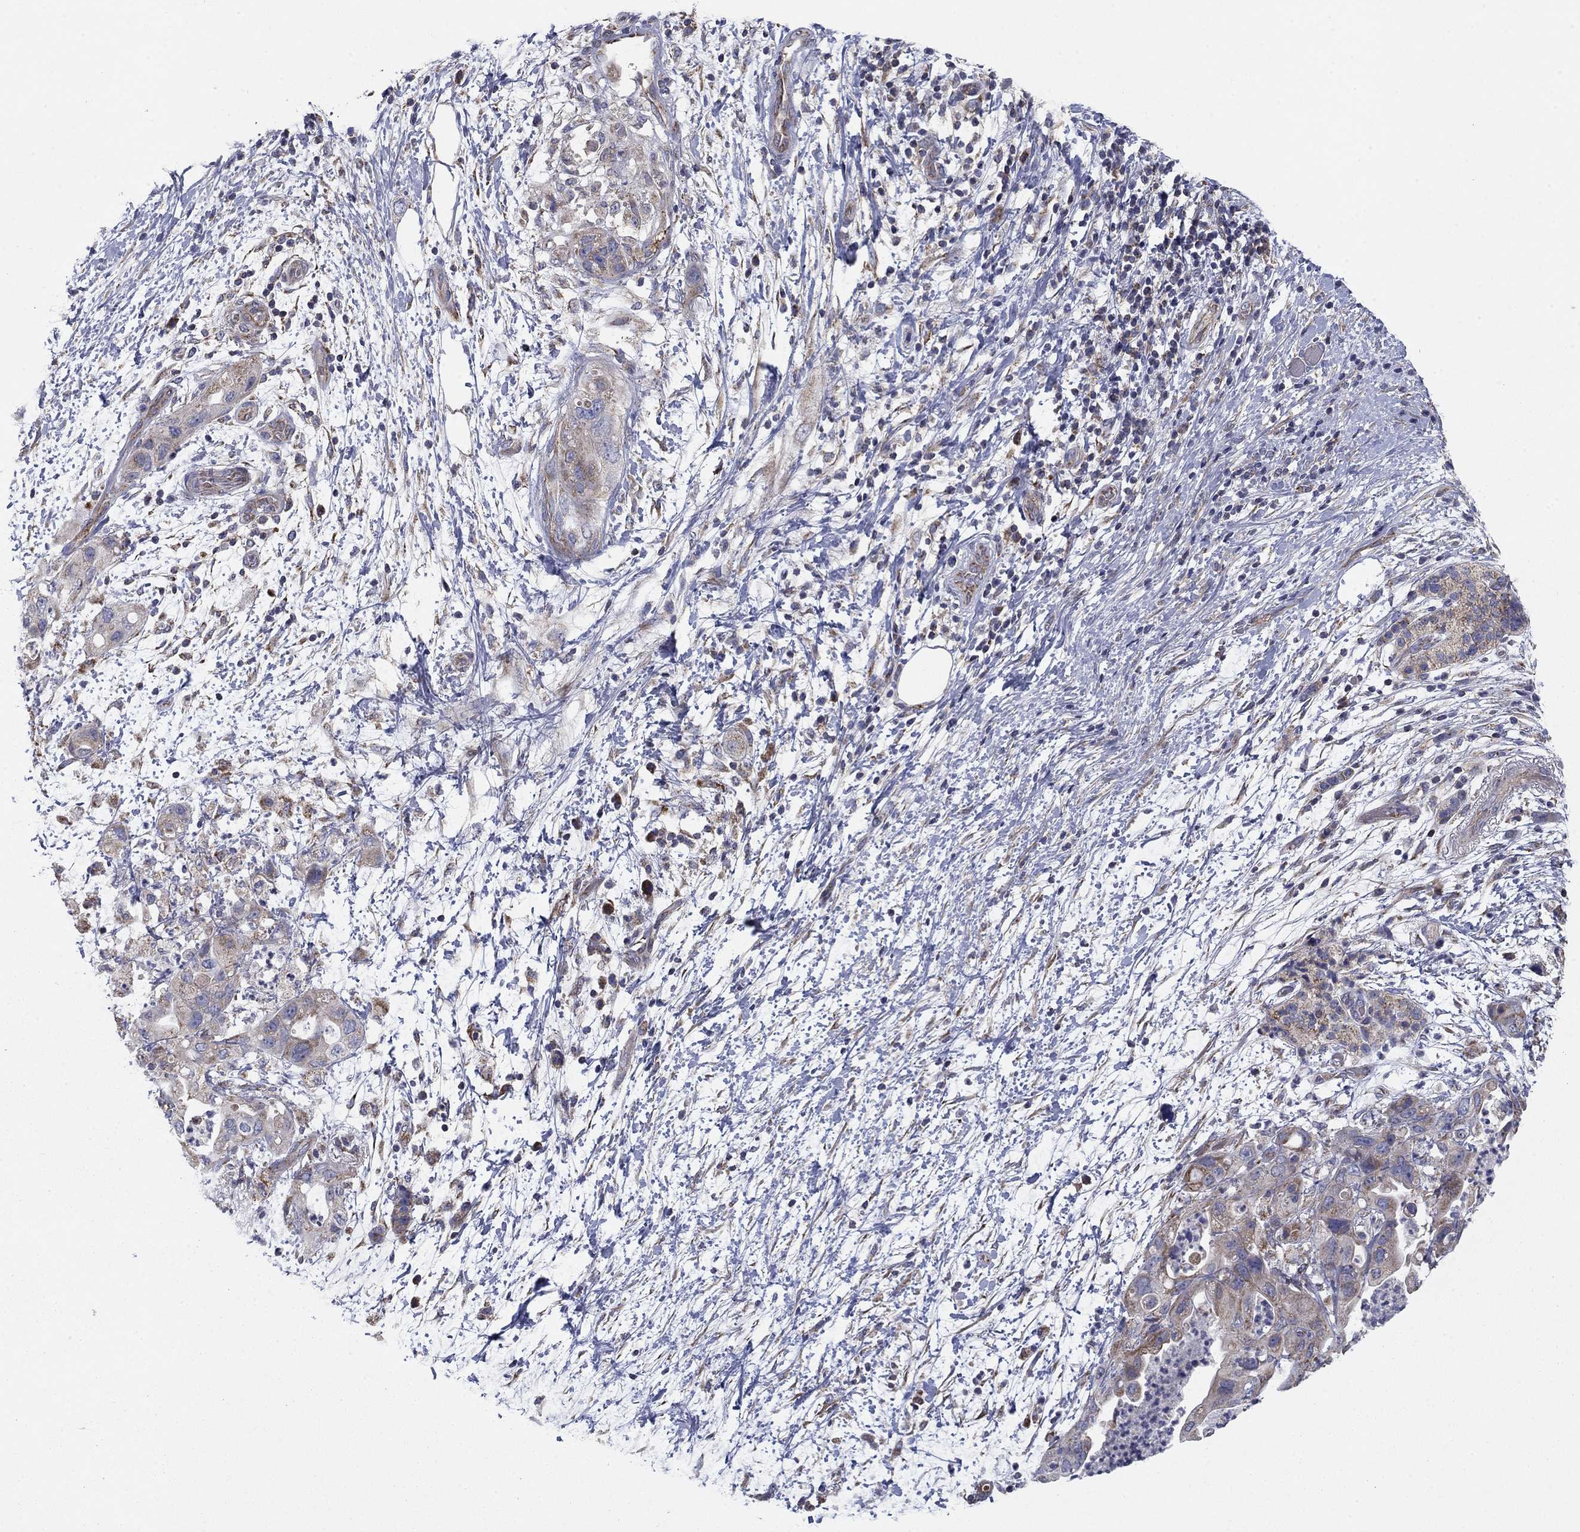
{"staining": {"intensity": "weak", "quantity": "25%-75%", "location": "cytoplasmic/membranous"}, "tissue": "pancreatic cancer", "cell_type": "Tumor cells", "image_type": "cancer", "snomed": [{"axis": "morphology", "description": "Adenocarcinoma, NOS"}, {"axis": "topography", "description": "Pancreas"}], "caption": "A brown stain labels weak cytoplasmic/membranous staining of a protein in pancreatic cancer (adenocarcinoma) tumor cells. (brown staining indicates protein expression, while blue staining denotes nuclei).", "gene": "MMAA", "patient": {"sex": "female", "age": 72}}